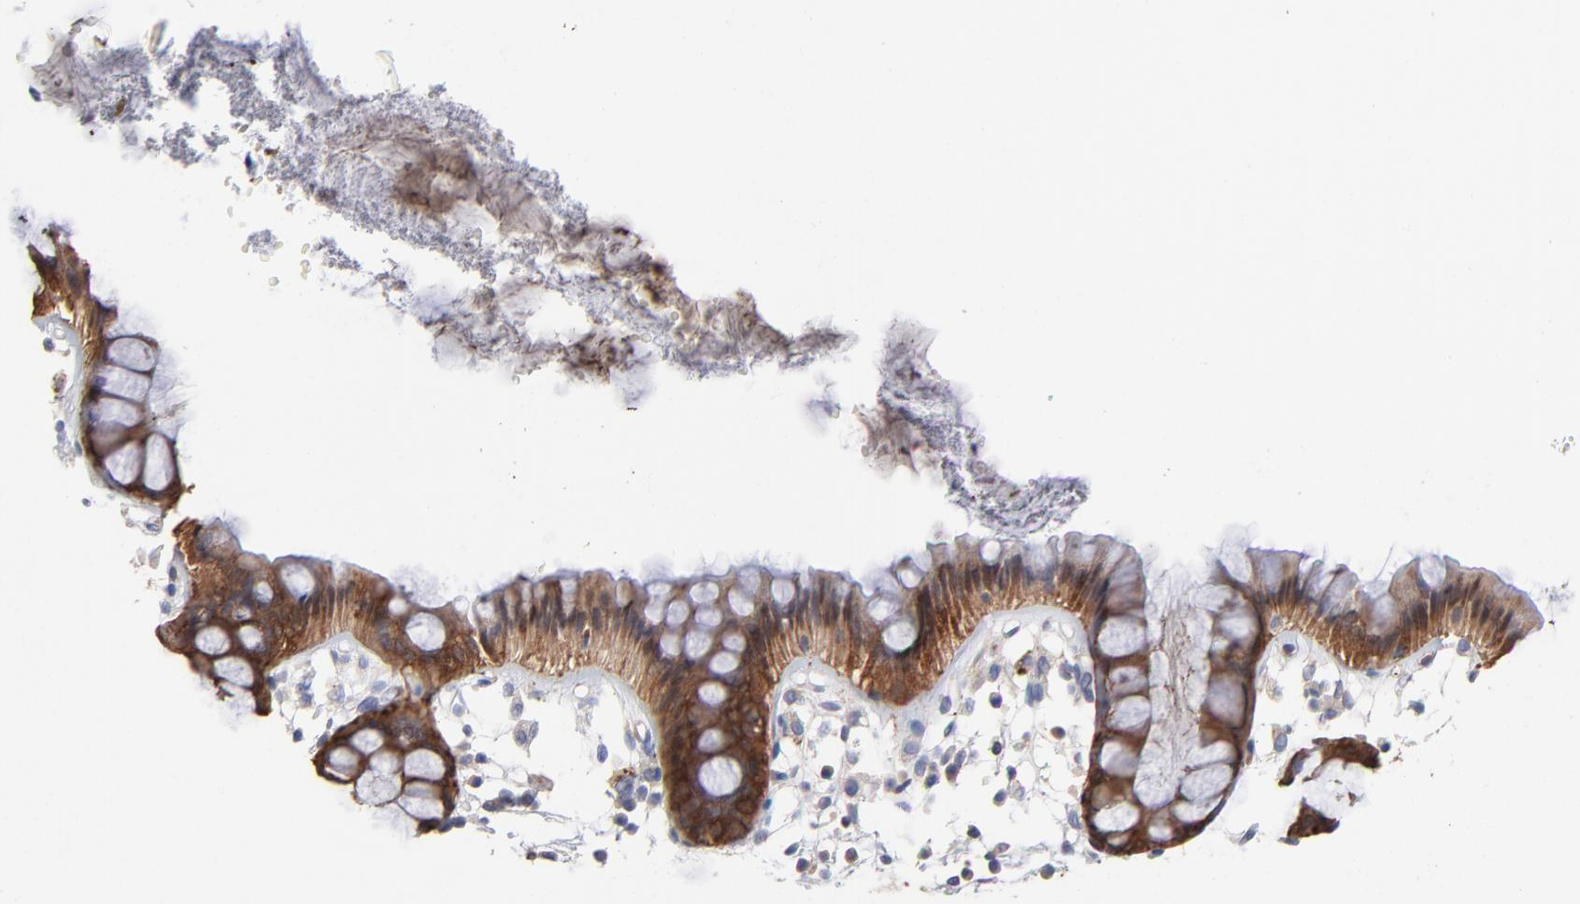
{"staining": {"intensity": "moderate", "quantity": ">75%", "location": "cytoplasmic/membranous"}, "tissue": "rectum", "cell_type": "Glandular cells", "image_type": "normal", "snomed": [{"axis": "morphology", "description": "Normal tissue, NOS"}, {"axis": "topography", "description": "Rectum"}], "caption": "Moderate cytoplasmic/membranous expression for a protein is seen in approximately >75% of glandular cells of unremarkable rectum using IHC.", "gene": "NFKBIA", "patient": {"sex": "female", "age": 66}}